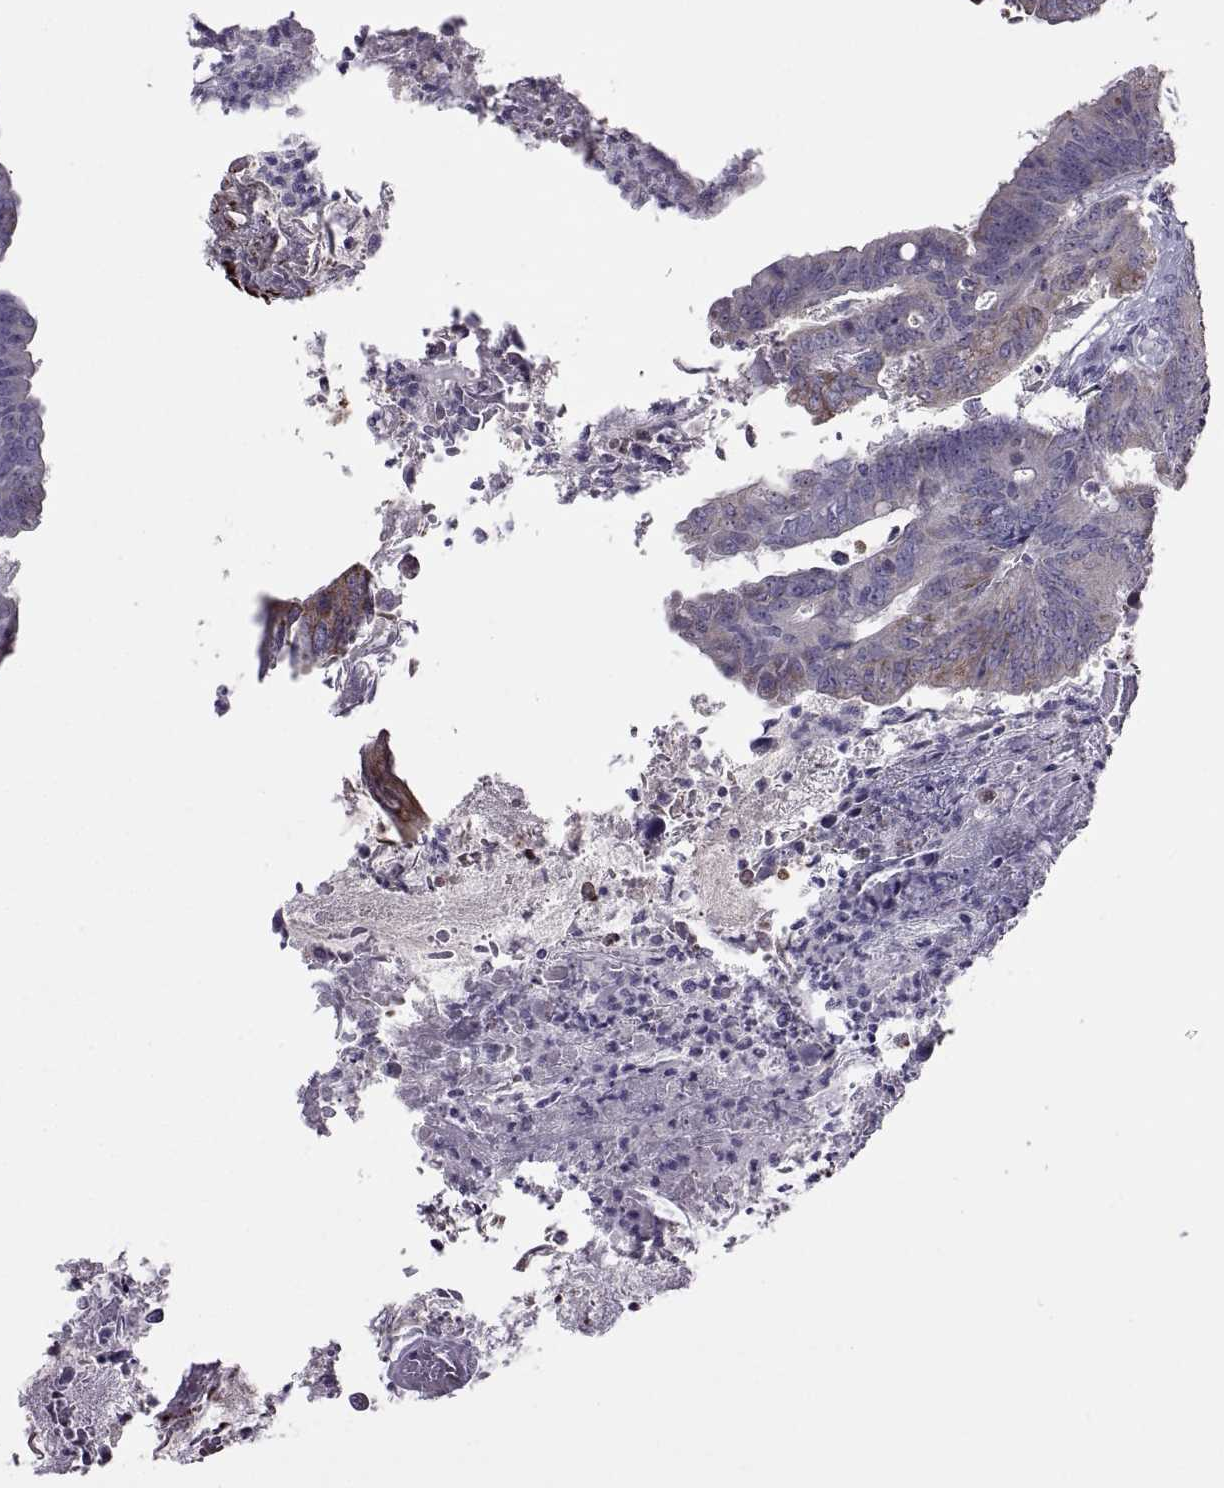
{"staining": {"intensity": "negative", "quantity": "none", "location": "none"}, "tissue": "colorectal cancer", "cell_type": "Tumor cells", "image_type": "cancer", "snomed": [{"axis": "morphology", "description": "Adenocarcinoma, NOS"}, {"axis": "topography", "description": "Colon"}], "caption": "This is an immunohistochemistry (IHC) photomicrograph of human colorectal cancer (adenocarcinoma). There is no staining in tumor cells.", "gene": "ASIC2", "patient": {"sex": "female", "age": 70}}